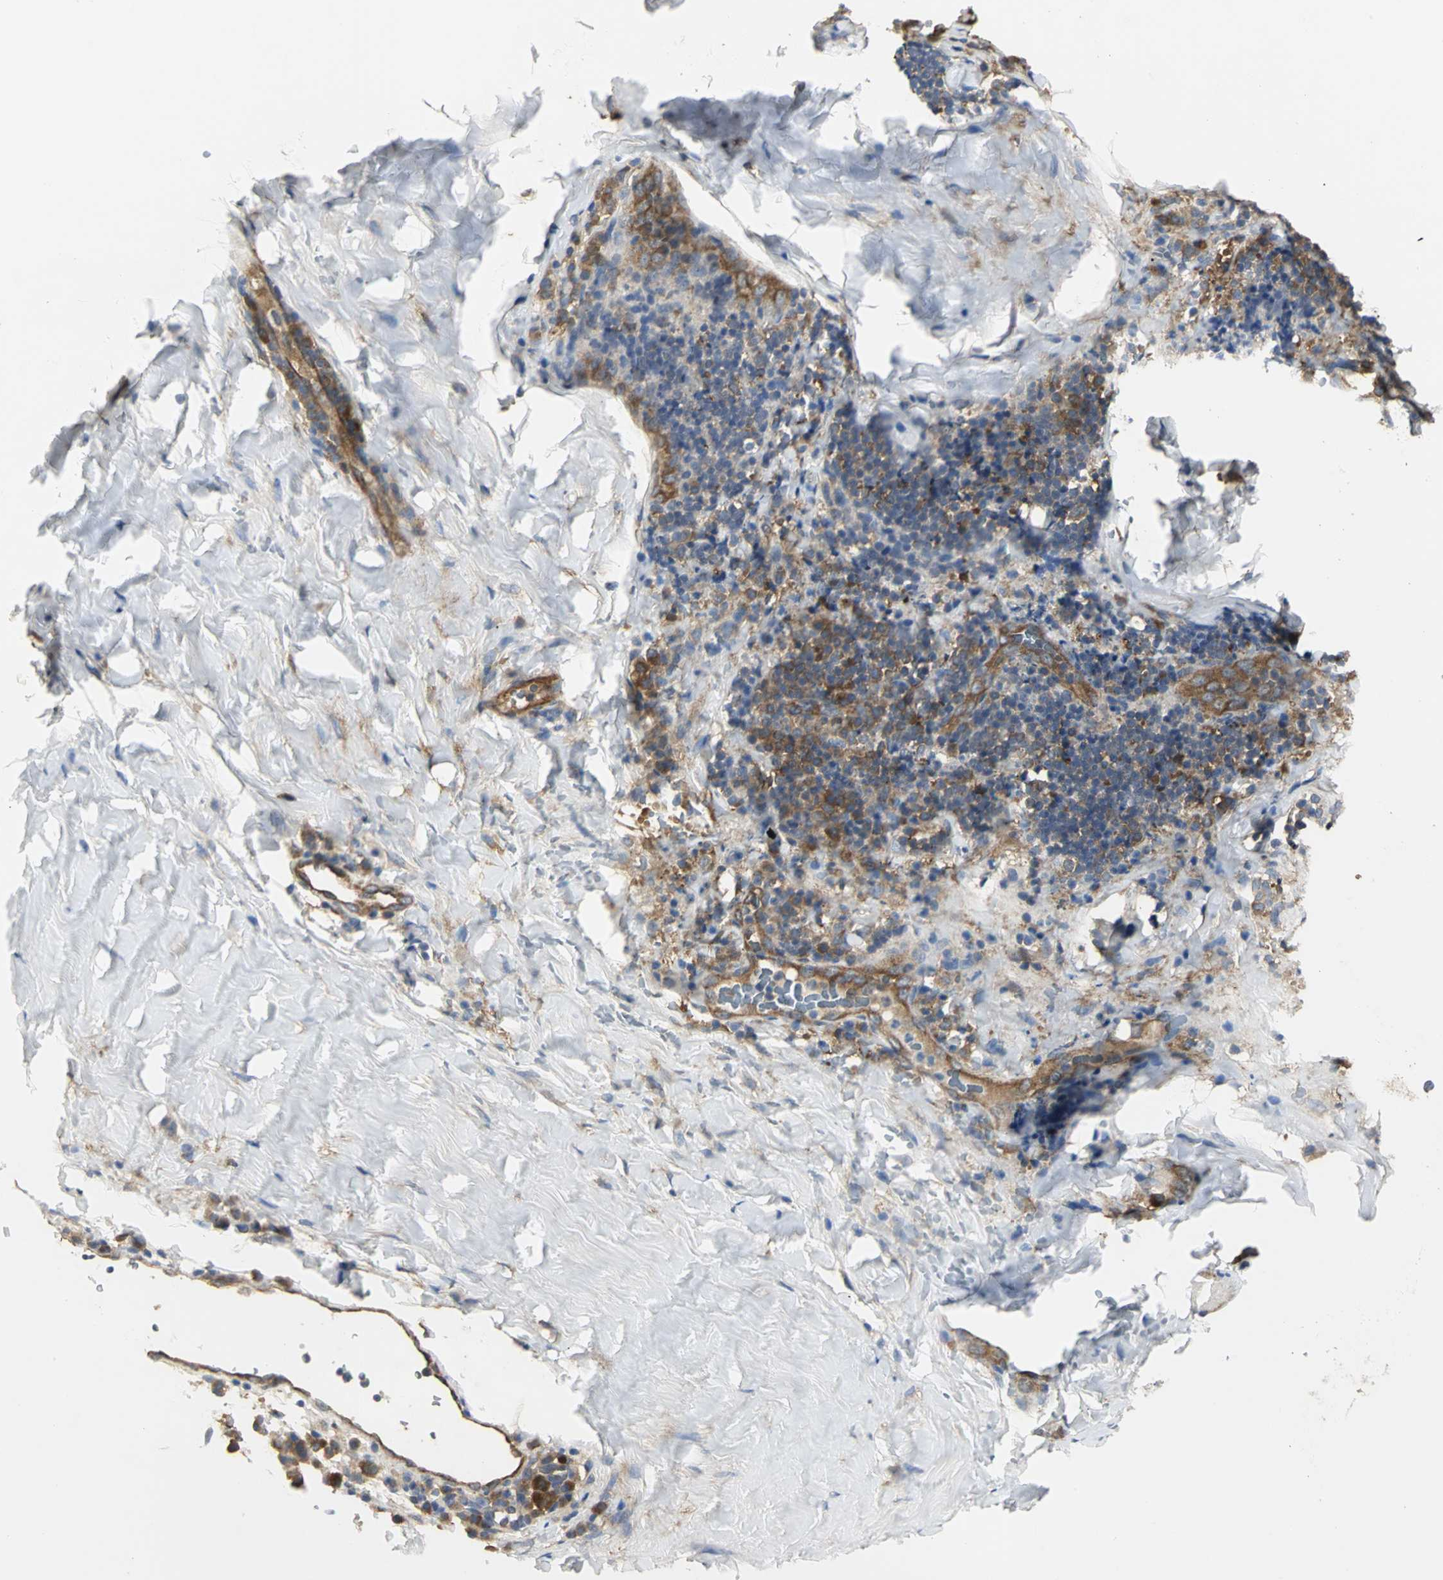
{"staining": {"intensity": "moderate", "quantity": "25%-75%", "location": "cytoplasmic/membranous"}, "tissue": "tonsil", "cell_type": "Germinal center cells", "image_type": "normal", "snomed": [{"axis": "morphology", "description": "Normal tissue, NOS"}, {"axis": "topography", "description": "Tonsil"}], "caption": "Germinal center cells reveal medium levels of moderate cytoplasmic/membranous positivity in approximately 25%-75% of cells in normal tonsil. (DAB (3,3'-diaminobenzidine) IHC with brightfield microscopy, high magnification).", "gene": "CHRNB1", "patient": {"sex": "male", "age": 31}}